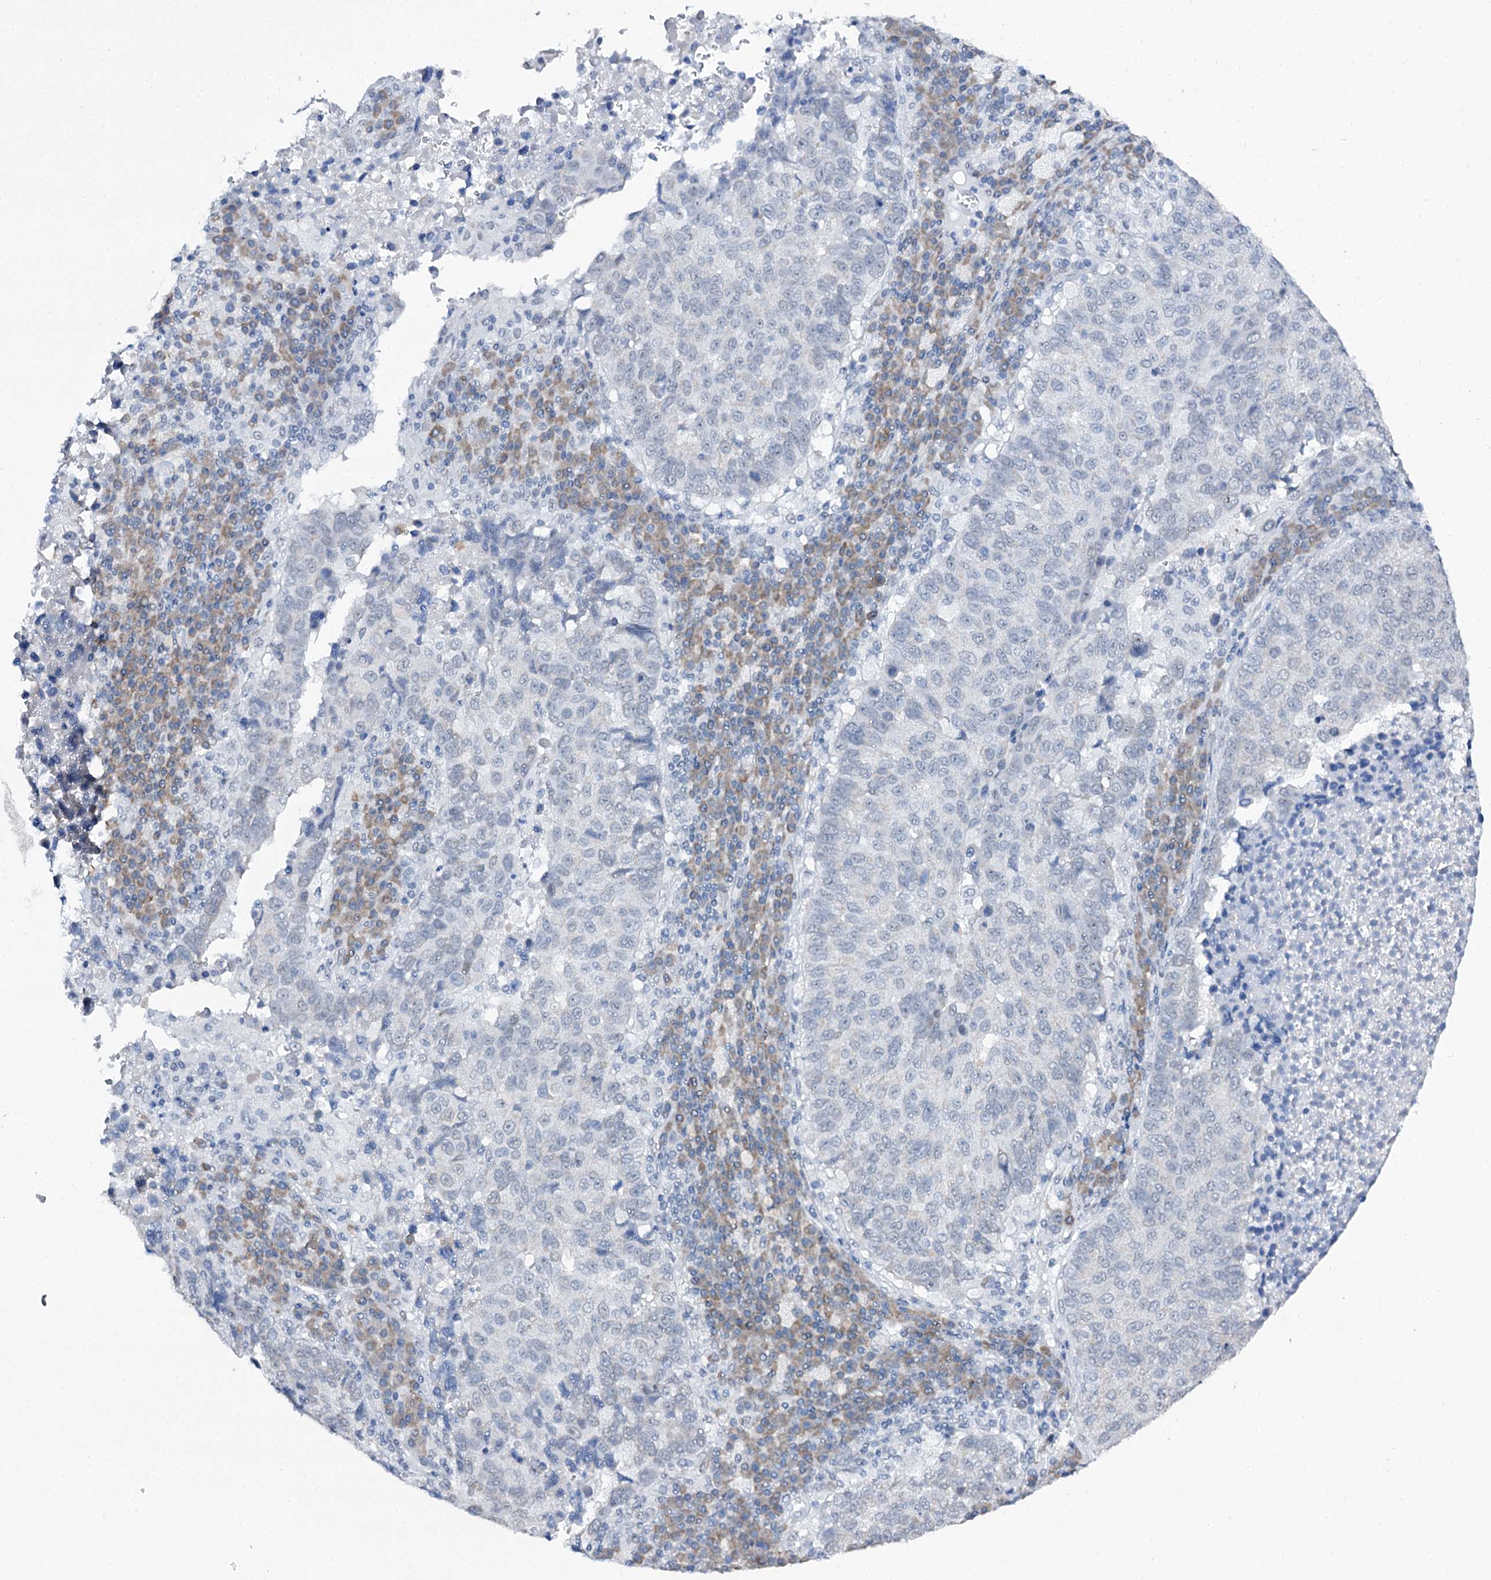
{"staining": {"intensity": "negative", "quantity": "none", "location": "none"}, "tissue": "lung cancer", "cell_type": "Tumor cells", "image_type": "cancer", "snomed": [{"axis": "morphology", "description": "Squamous cell carcinoma, NOS"}, {"axis": "topography", "description": "Lung"}], "caption": "The histopathology image reveals no significant staining in tumor cells of lung squamous cell carcinoma.", "gene": "SPATS2", "patient": {"sex": "male", "age": 73}}